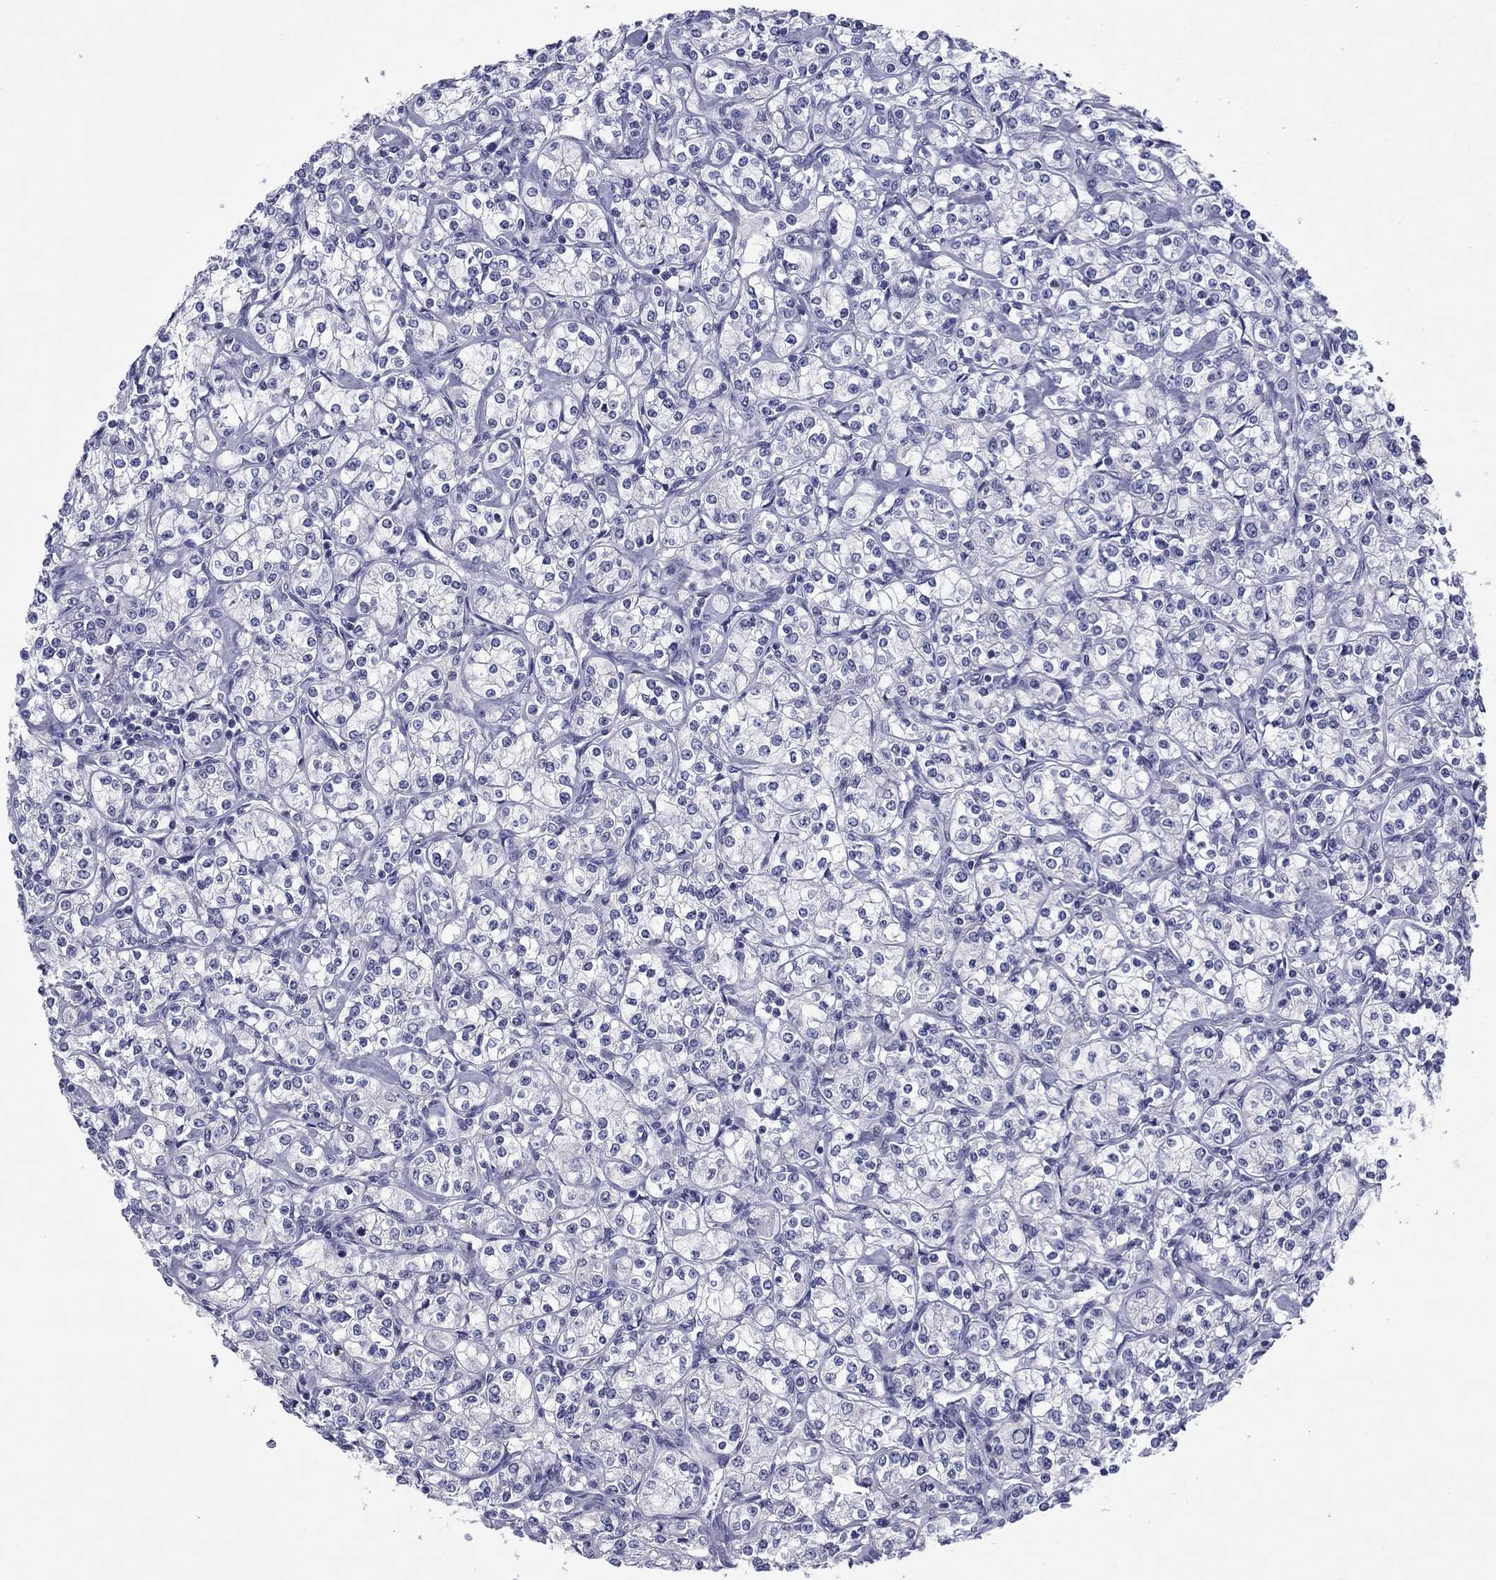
{"staining": {"intensity": "negative", "quantity": "none", "location": "none"}, "tissue": "renal cancer", "cell_type": "Tumor cells", "image_type": "cancer", "snomed": [{"axis": "morphology", "description": "Adenocarcinoma, NOS"}, {"axis": "topography", "description": "Kidney"}], "caption": "Histopathology image shows no significant protein positivity in tumor cells of renal cancer. (Stains: DAB immunohistochemistry (IHC) with hematoxylin counter stain, Microscopy: brightfield microscopy at high magnification).", "gene": "HAO1", "patient": {"sex": "male", "age": 77}}